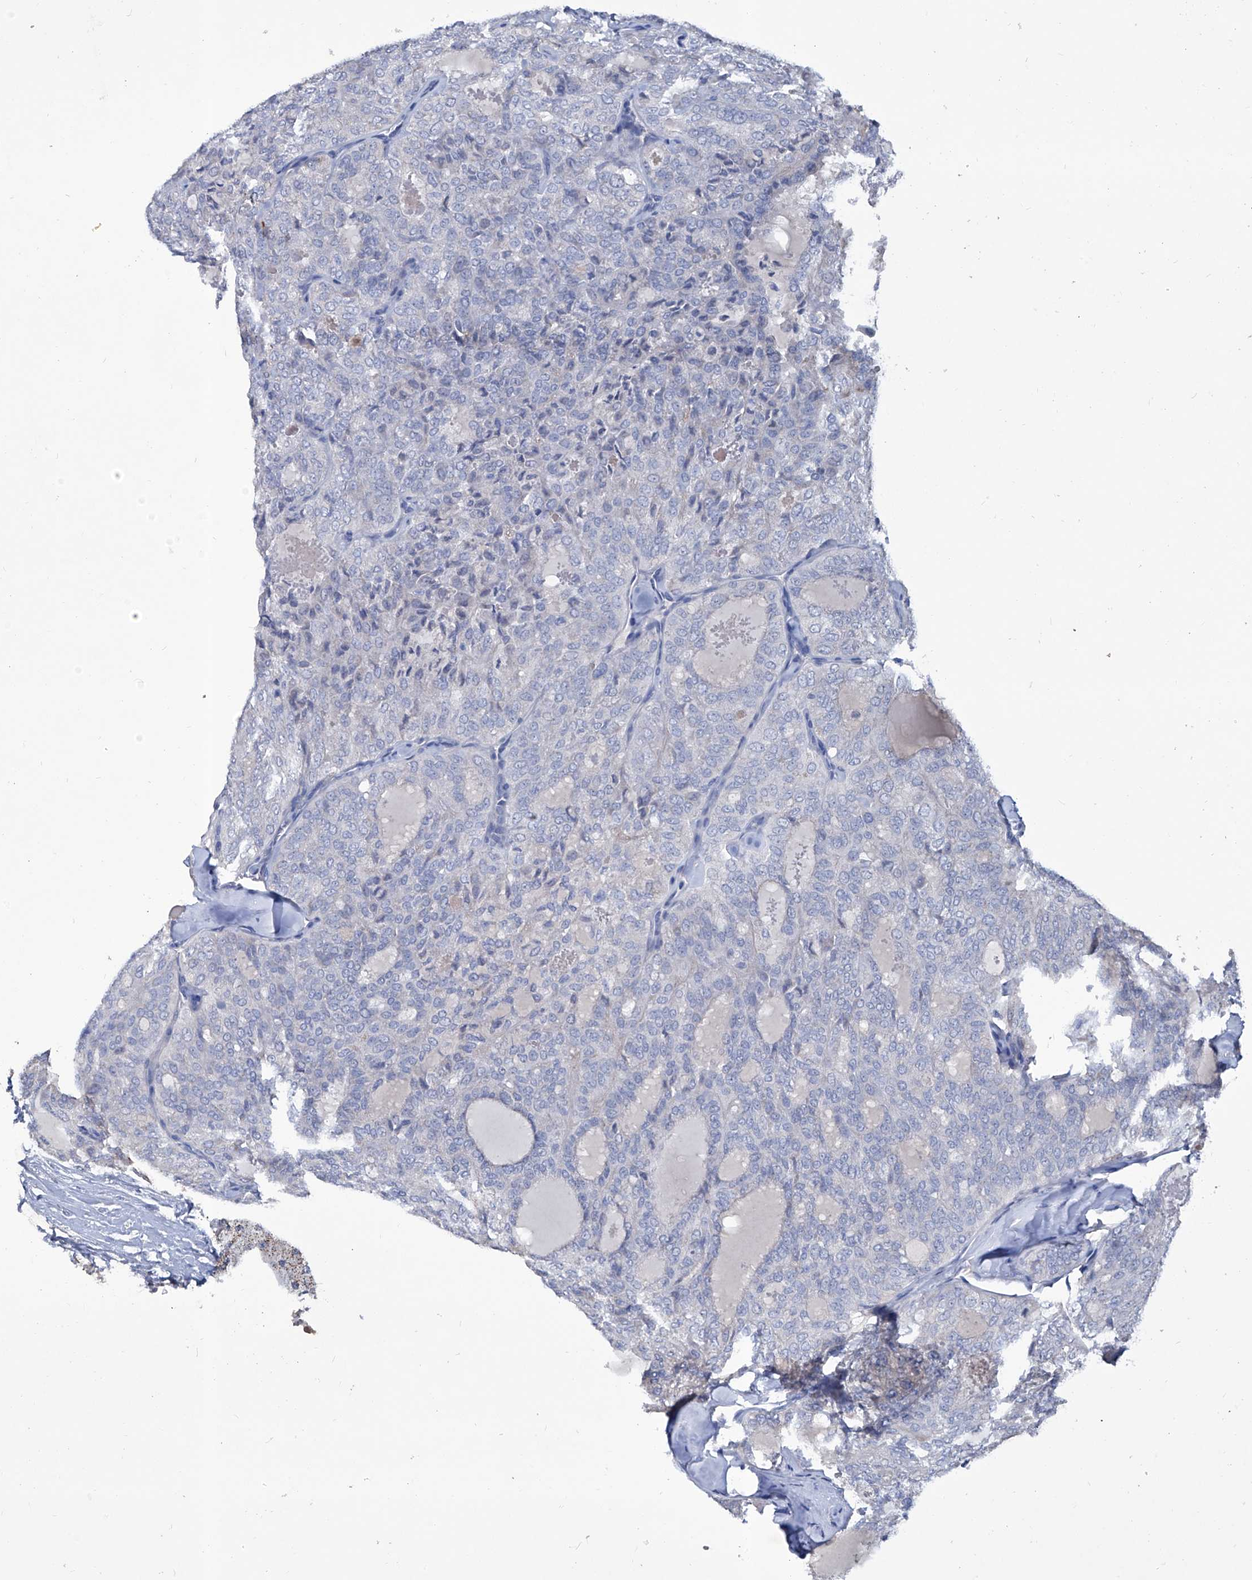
{"staining": {"intensity": "negative", "quantity": "none", "location": "none"}, "tissue": "thyroid cancer", "cell_type": "Tumor cells", "image_type": "cancer", "snomed": [{"axis": "morphology", "description": "Follicular adenoma carcinoma, NOS"}, {"axis": "topography", "description": "Thyroid gland"}], "caption": "Tumor cells are negative for protein expression in human thyroid follicular adenoma carcinoma.", "gene": "KLHL17", "patient": {"sex": "male", "age": 75}}